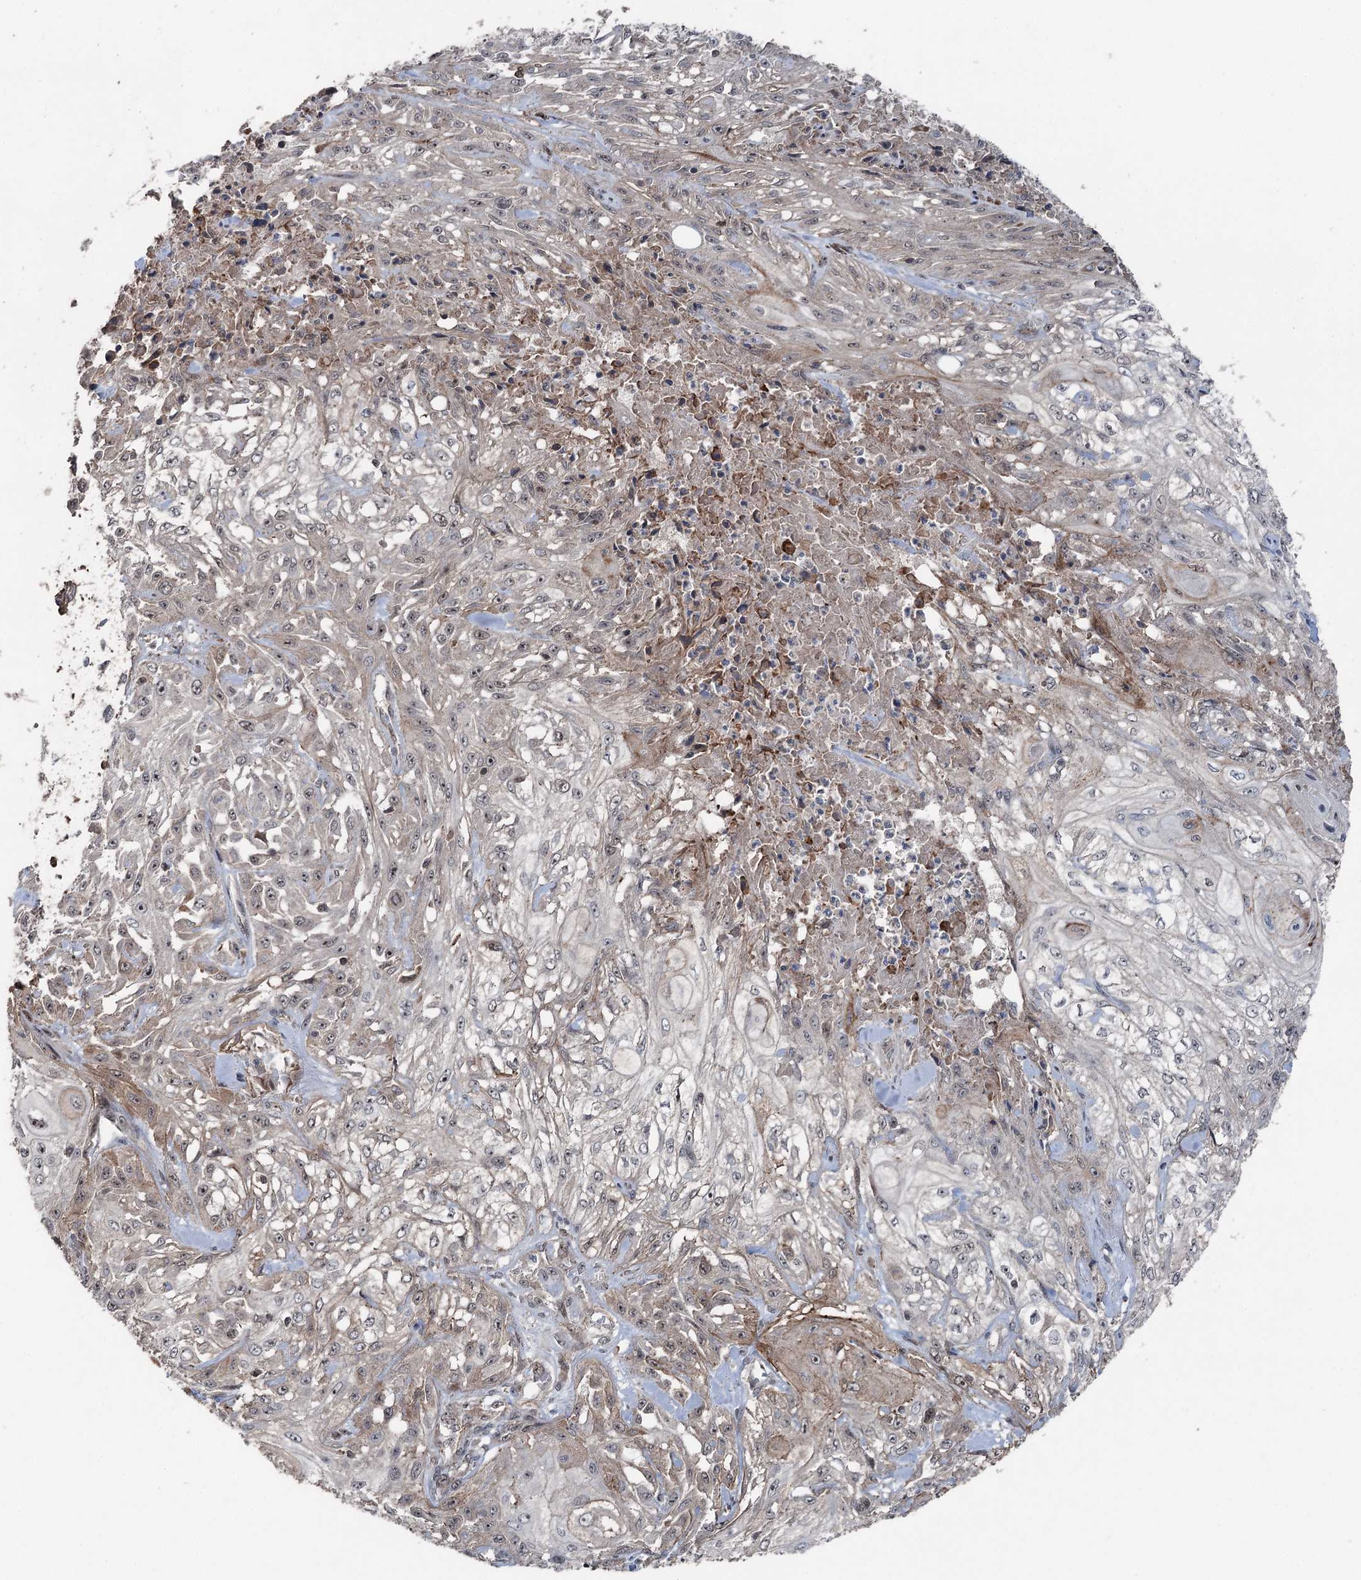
{"staining": {"intensity": "weak", "quantity": "<25%", "location": "cytoplasmic/membranous,nuclear"}, "tissue": "skin cancer", "cell_type": "Tumor cells", "image_type": "cancer", "snomed": [{"axis": "morphology", "description": "Squamous cell carcinoma, NOS"}, {"axis": "morphology", "description": "Squamous cell carcinoma, metastatic, NOS"}, {"axis": "topography", "description": "Skin"}, {"axis": "topography", "description": "Lymph node"}], "caption": "IHC of human metastatic squamous cell carcinoma (skin) shows no expression in tumor cells. The staining was performed using DAB (3,3'-diaminobenzidine) to visualize the protein expression in brown, while the nuclei were stained in blue with hematoxylin (Magnification: 20x).", "gene": "CCDC82", "patient": {"sex": "male", "age": 75}}